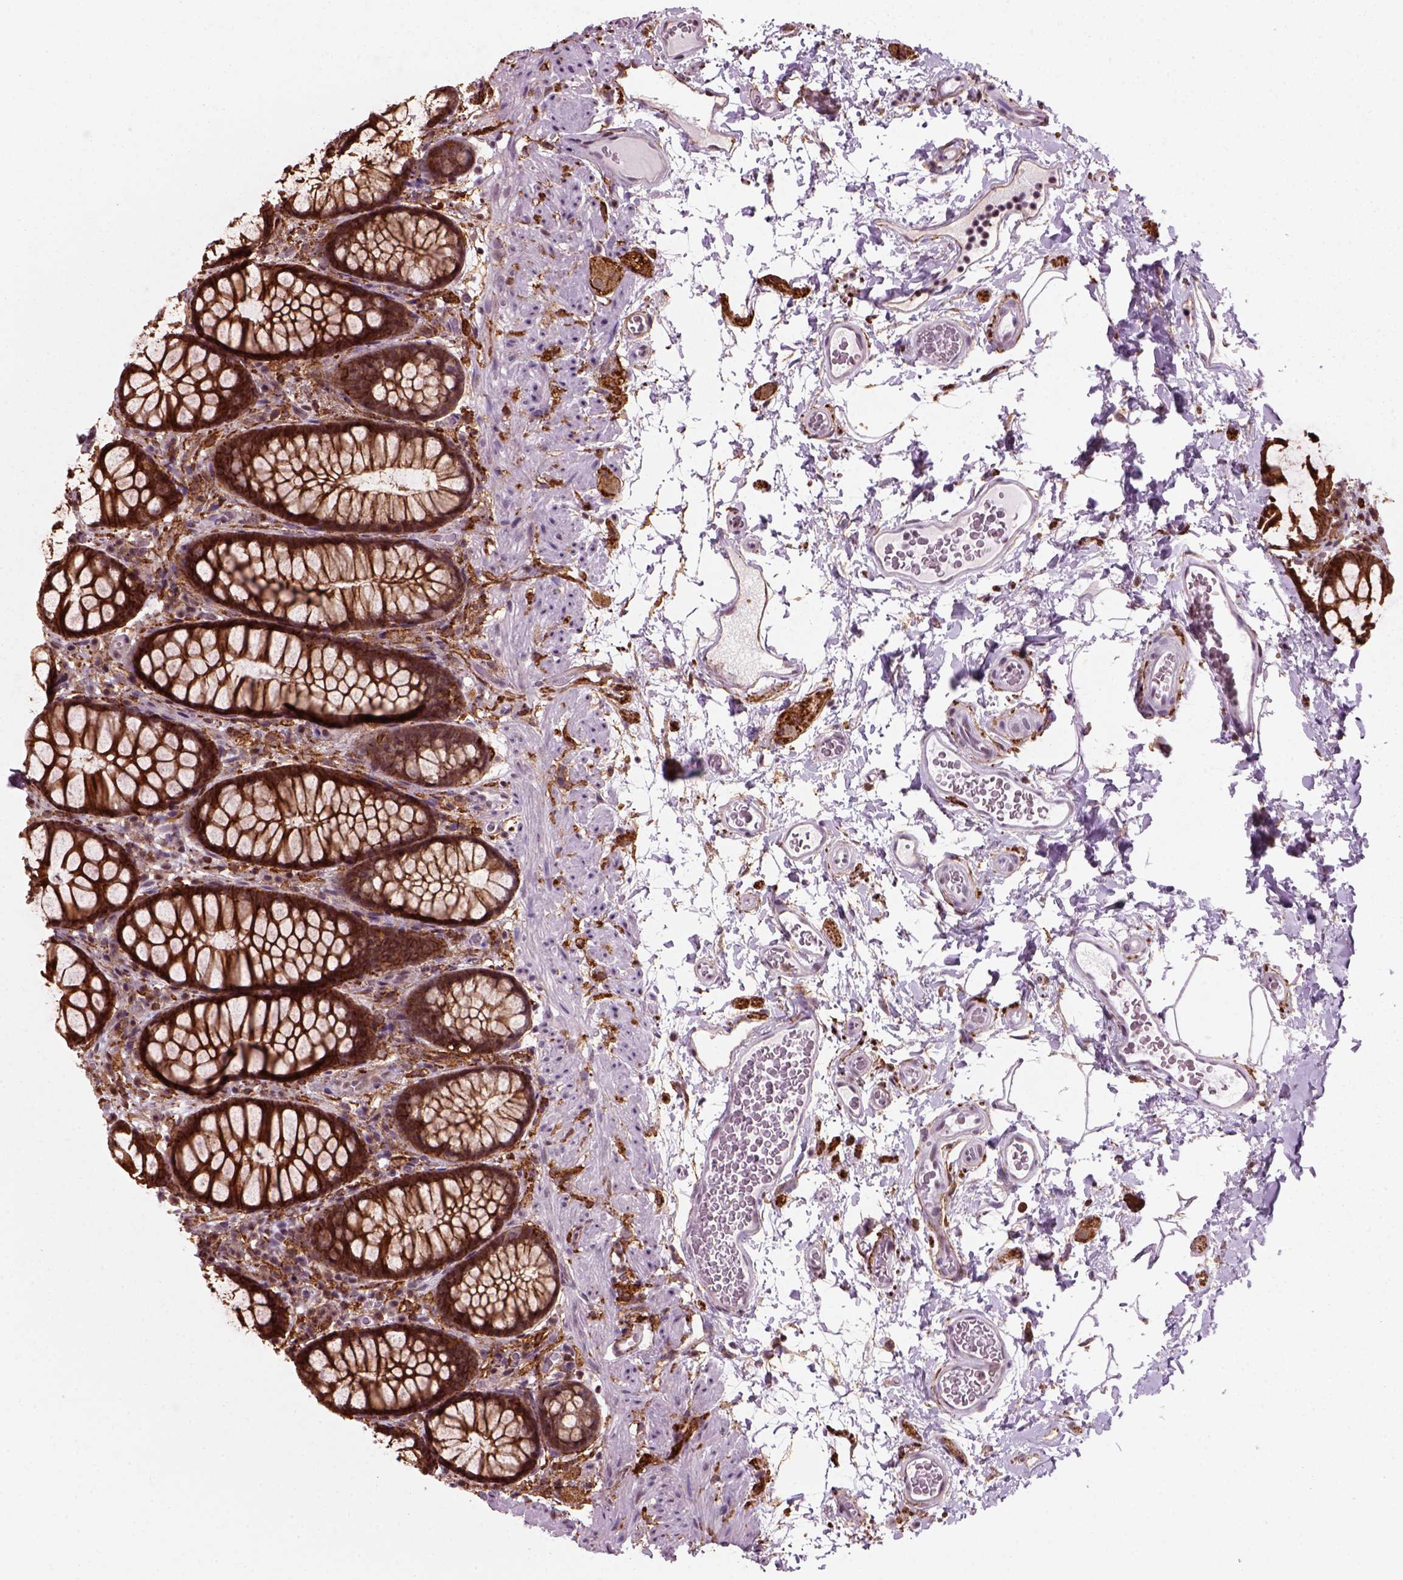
{"staining": {"intensity": "strong", "quantity": ">75%", "location": "cytoplasmic/membranous"}, "tissue": "rectum", "cell_type": "Glandular cells", "image_type": "normal", "snomed": [{"axis": "morphology", "description": "Normal tissue, NOS"}, {"axis": "topography", "description": "Rectum"}], "caption": "Approximately >75% of glandular cells in unremarkable rectum show strong cytoplasmic/membranous protein positivity as visualized by brown immunohistochemical staining.", "gene": "MARCKS", "patient": {"sex": "female", "age": 62}}